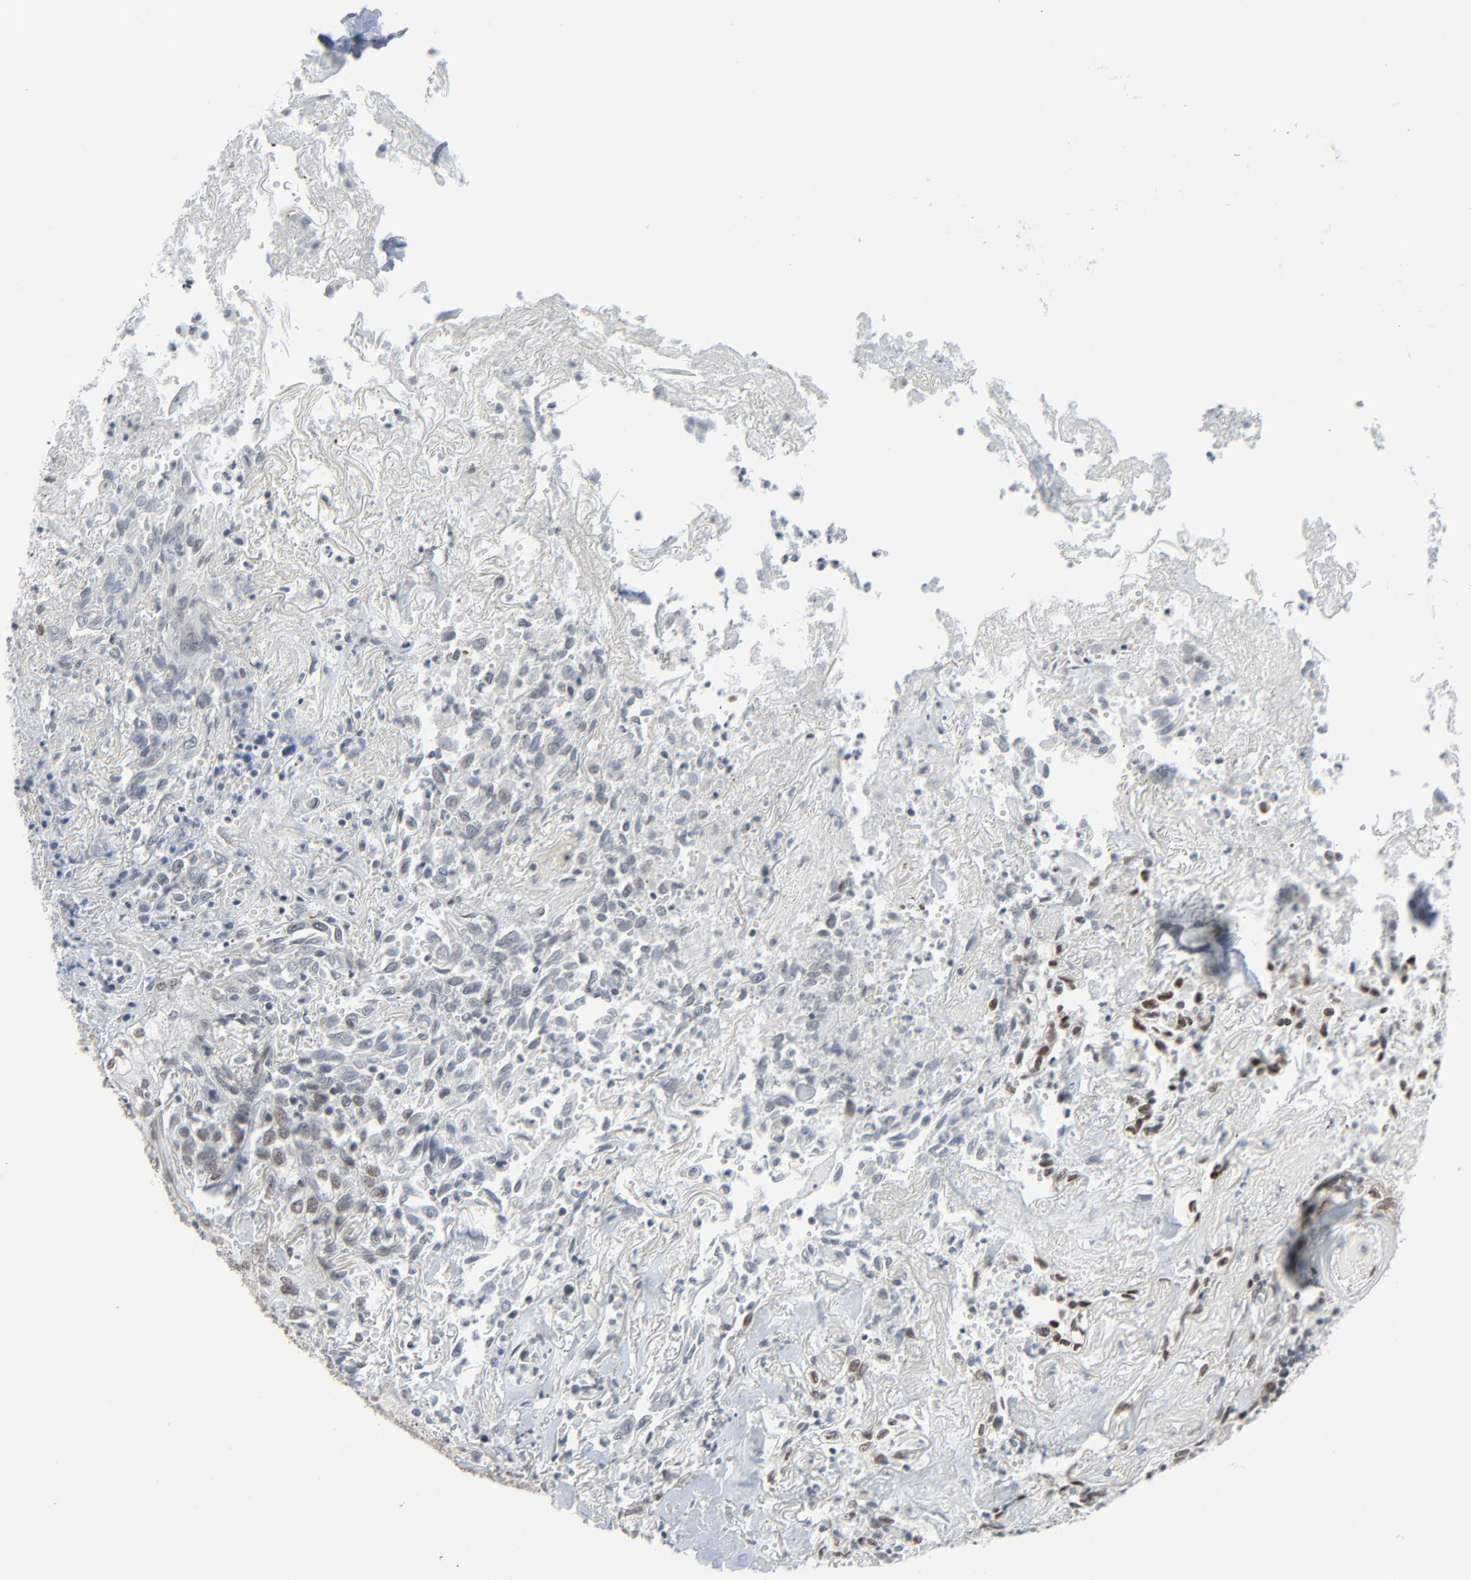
{"staining": {"intensity": "strong", "quantity": ">75%", "location": "nuclear"}, "tissue": "skin cancer", "cell_type": "Tumor cells", "image_type": "cancer", "snomed": [{"axis": "morphology", "description": "Squamous cell carcinoma, NOS"}, {"axis": "topography", "description": "Skin"}], "caption": "Human skin cancer stained for a protein (brown) exhibits strong nuclear positive positivity in about >75% of tumor cells.", "gene": "FBXO28", "patient": {"sex": "male", "age": 65}}